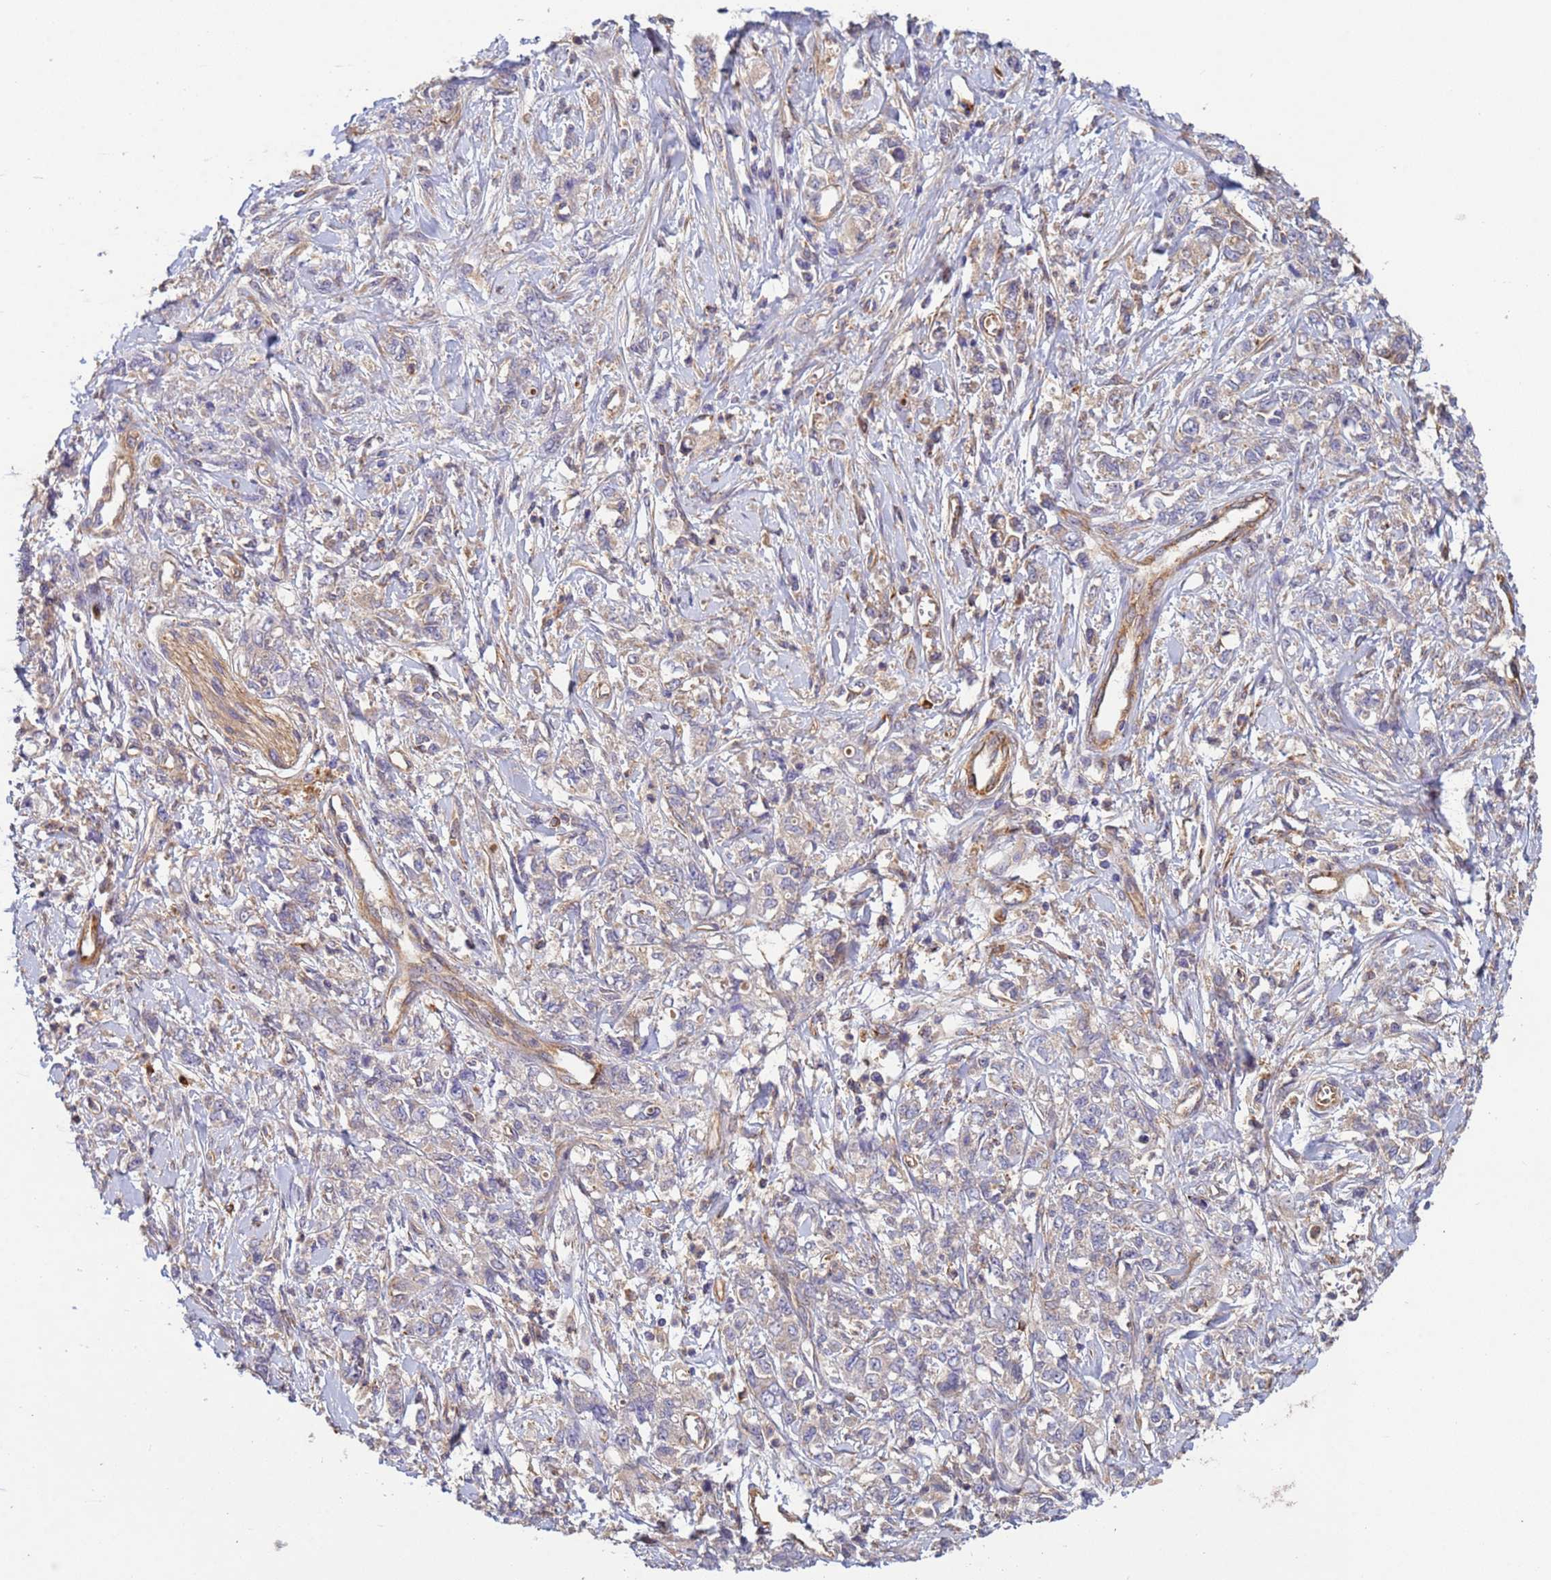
{"staining": {"intensity": "weak", "quantity": "<25%", "location": "cytoplasmic/membranous"}, "tissue": "stomach cancer", "cell_type": "Tumor cells", "image_type": "cancer", "snomed": [{"axis": "morphology", "description": "Adenocarcinoma, NOS"}, {"axis": "topography", "description": "Stomach"}], "caption": "Histopathology image shows no significant protein expression in tumor cells of stomach cancer (adenocarcinoma). (DAB IHC with hematoxylin counter stain).", "gene": "RAB10", "patient": {"sex": "female", "age": 76}}